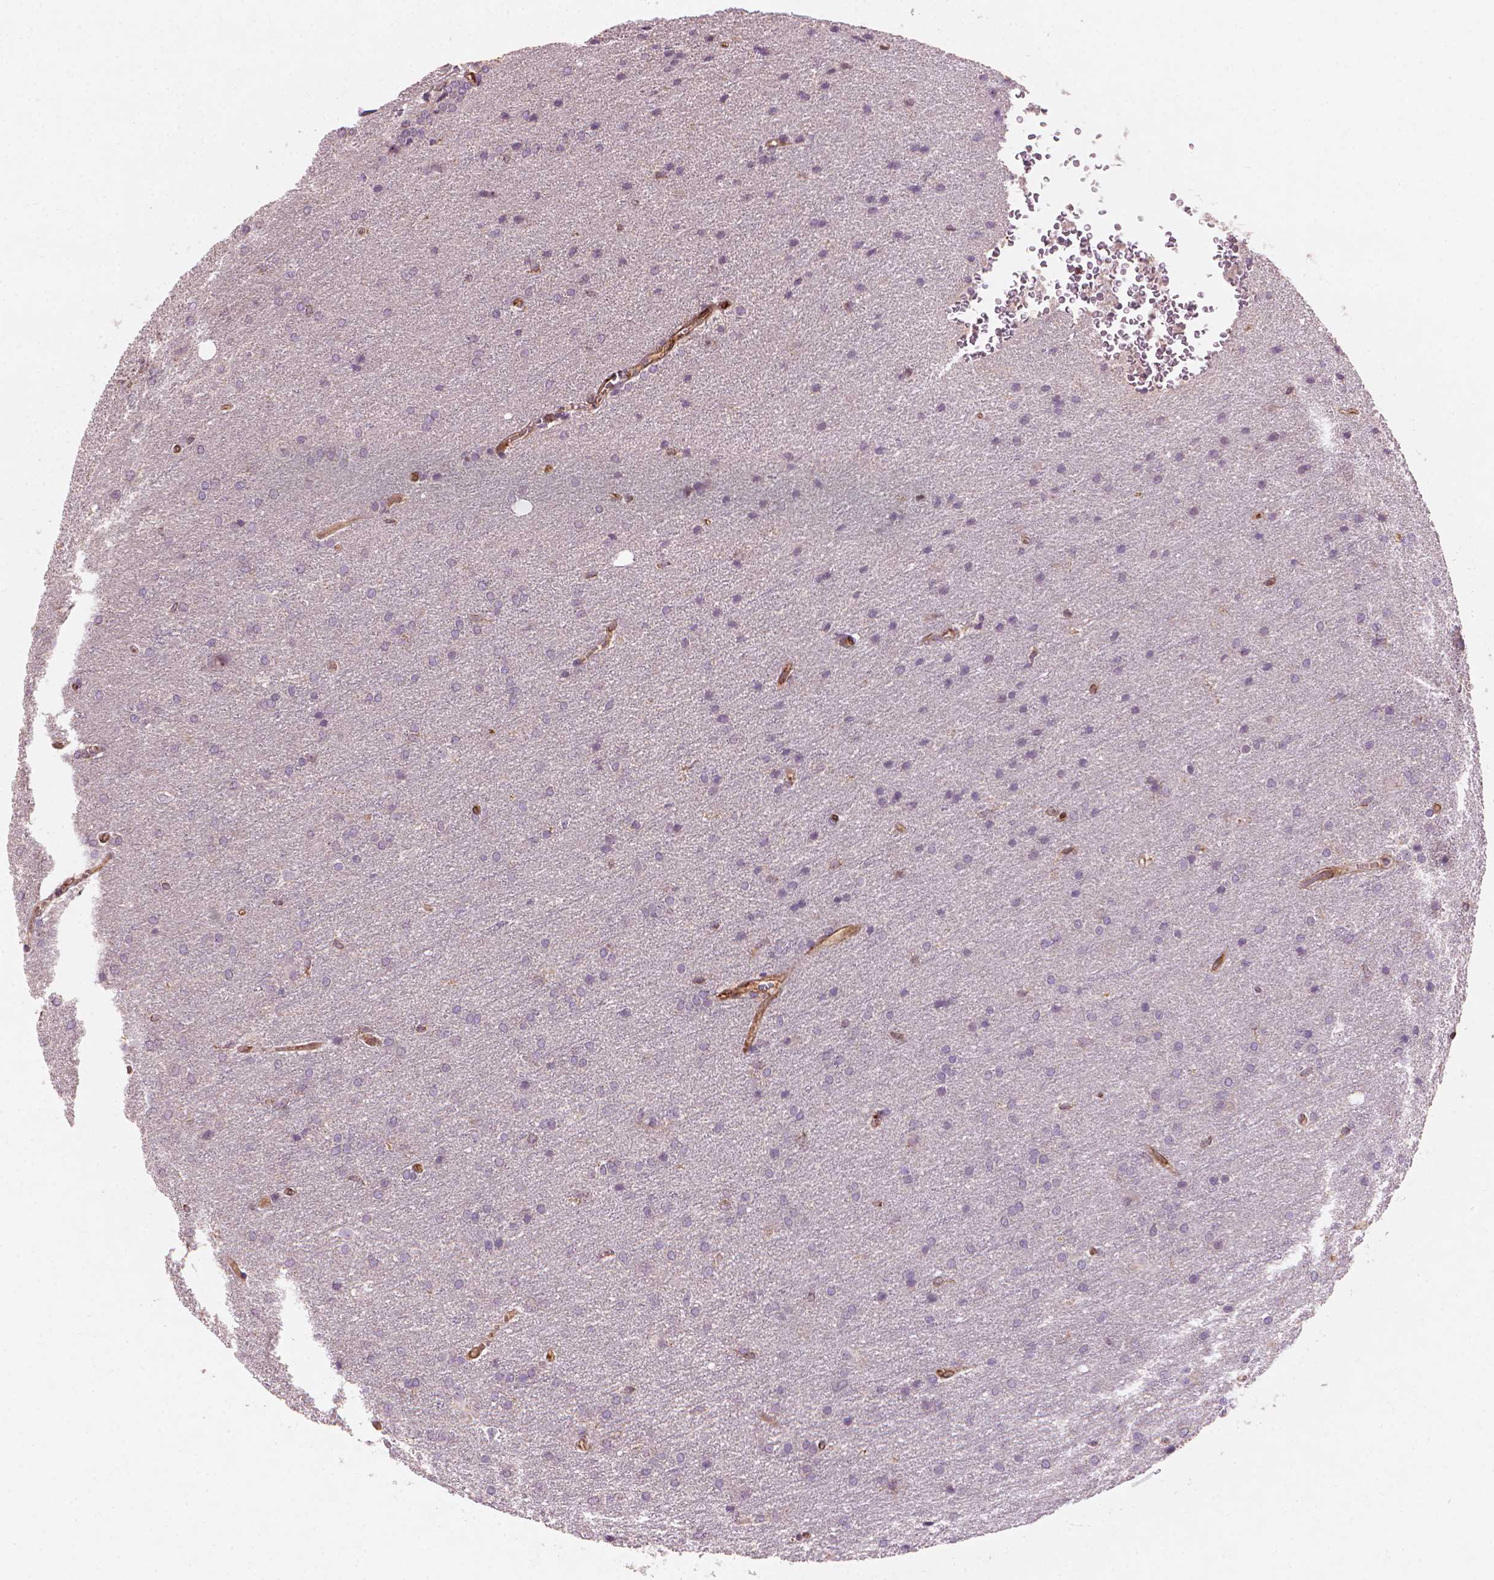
{"staining": {"intensity": "negative", "quantity": "none", "location": "none"}, "tissue": "glioma", "cell_type": "Tumor cells", "image_type": "cancer", "snomed": [{"axis": "morphology", "description": "Glioma, malignant, Low grade"}, {"axis": "topography", "description": "Brain"}], "caption": "The histopathology image displays no significant expression in tumor cells of malignant low-grade glioma.", "gene": "SMC2", "patient": {"sex": "female", "age": 32}}